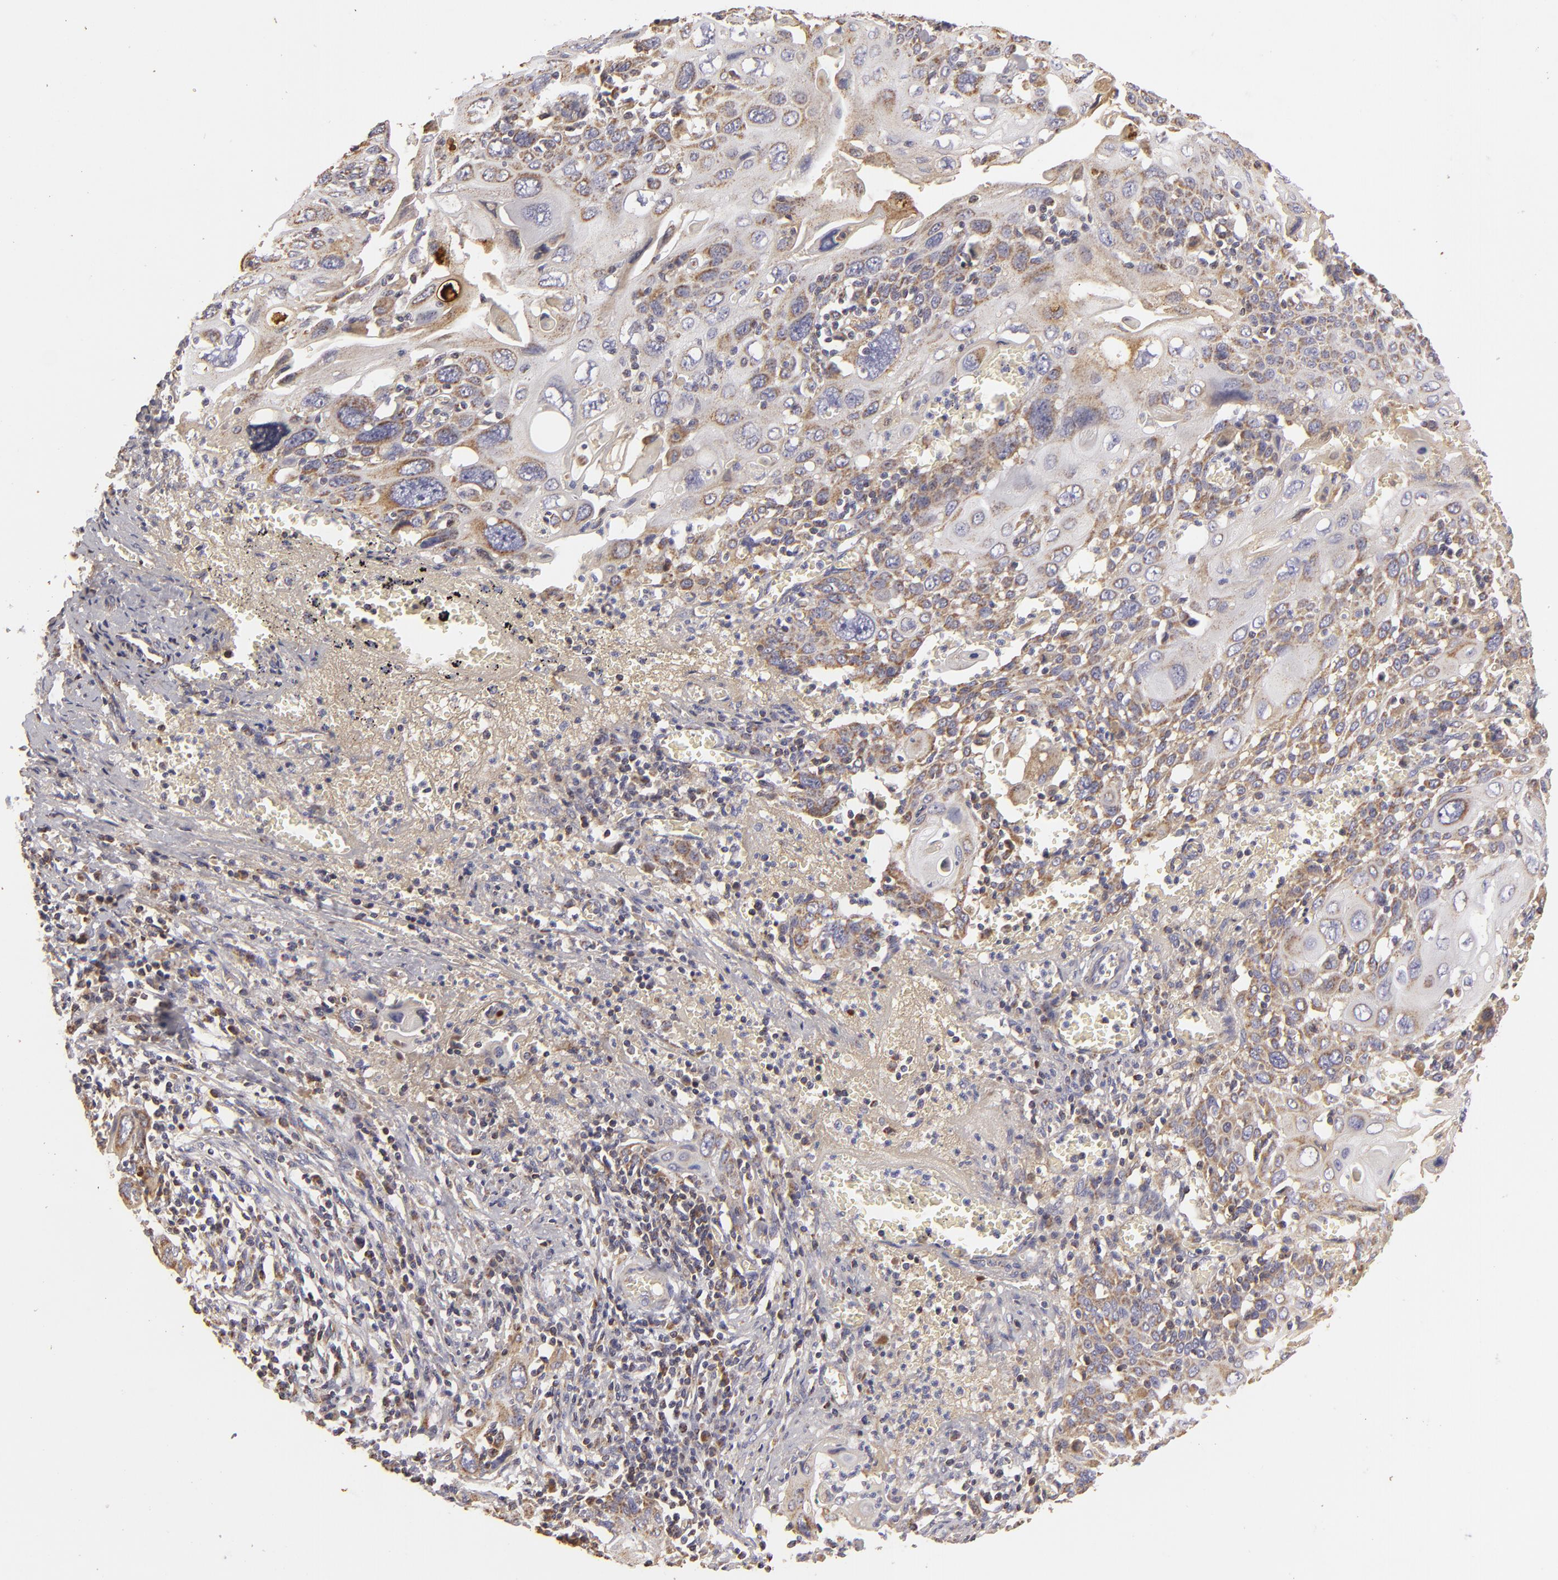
{"staining": {"intensity": "weak", "quantity": ">75%", "location": "cytoplasmic/membranous"}, "tissue": "cervical cancer", "cell_type": "Tumor cells", "image_type": "cancer", "snomed": [{"axis": "morphology", "description": "Squamous cell carcinoma, NOS"}, {"axis": "topography", "description": "Cervix"}], "caption": "Squamous cell carcinoma (cervical) stained for a protein shows weak cytoplasmic/membranous positivity in tumor cells. (DAB IHC, brown staining for protein, blue staining for nuclei).", "gene": "CFB", "patient": {"sex": "female", "age": 54}}